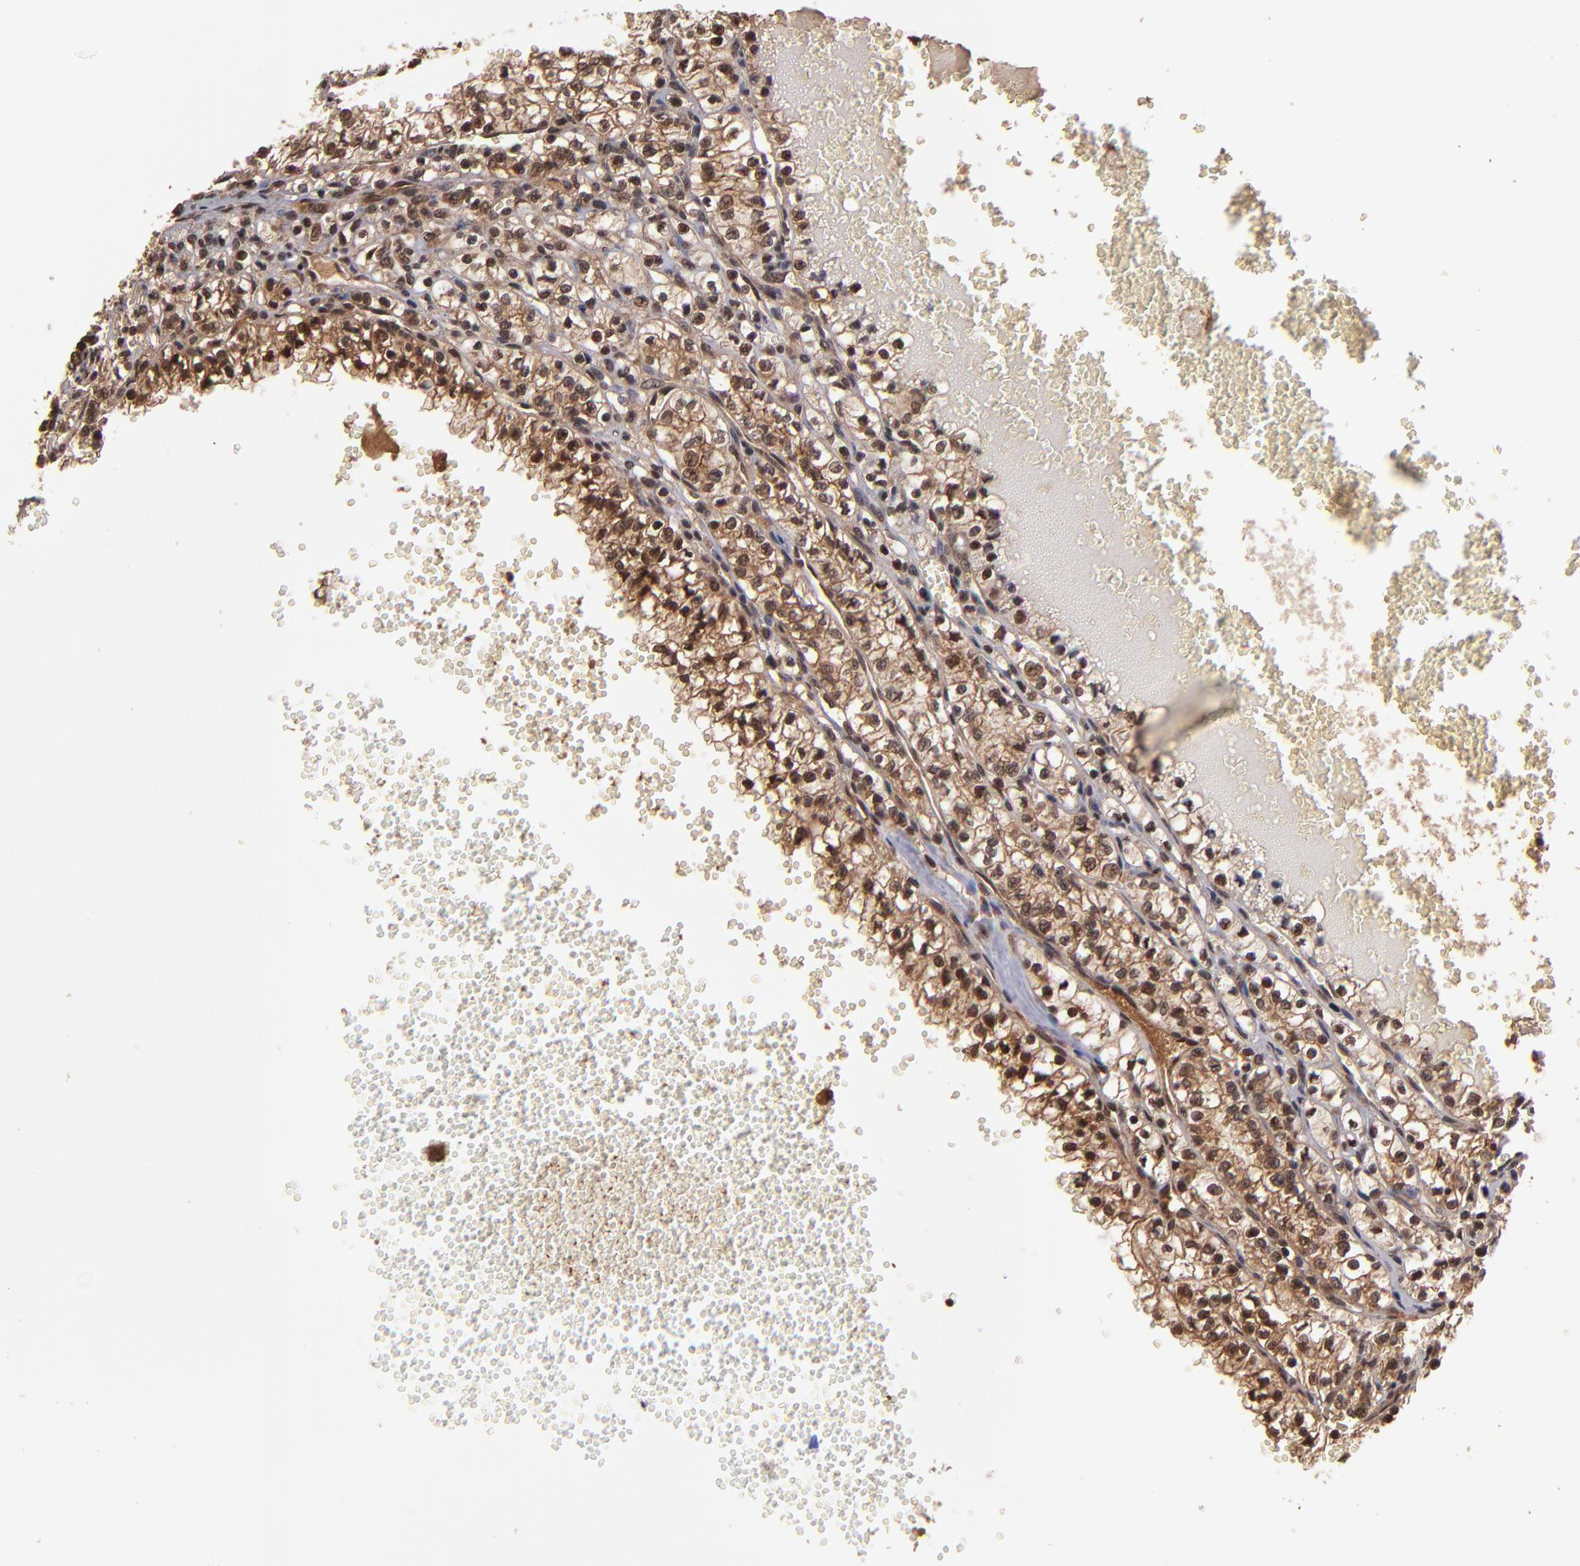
{"staining": {"intensity": "weak", "quantity": ">75%", "location": "cytoplasmic/membranous"}, "tissue": "renal cancer", "cell_type": "Tumor cells", "image_type": "cancer", "snomed": [{"axis": "morphology", "description": "Adenocarcinoma, NOS"}, {"axis": "topography", "description": "Kidney"}], "caption": "The histopathology image demonstrates staining of renal cancer (adenocarcinoma), revealing weak cytoplasmic/membranous protein expression (brown color) within tumor cells.", "gene": "NFE2L2", "patient": {"sex": "male", "age": 61}}